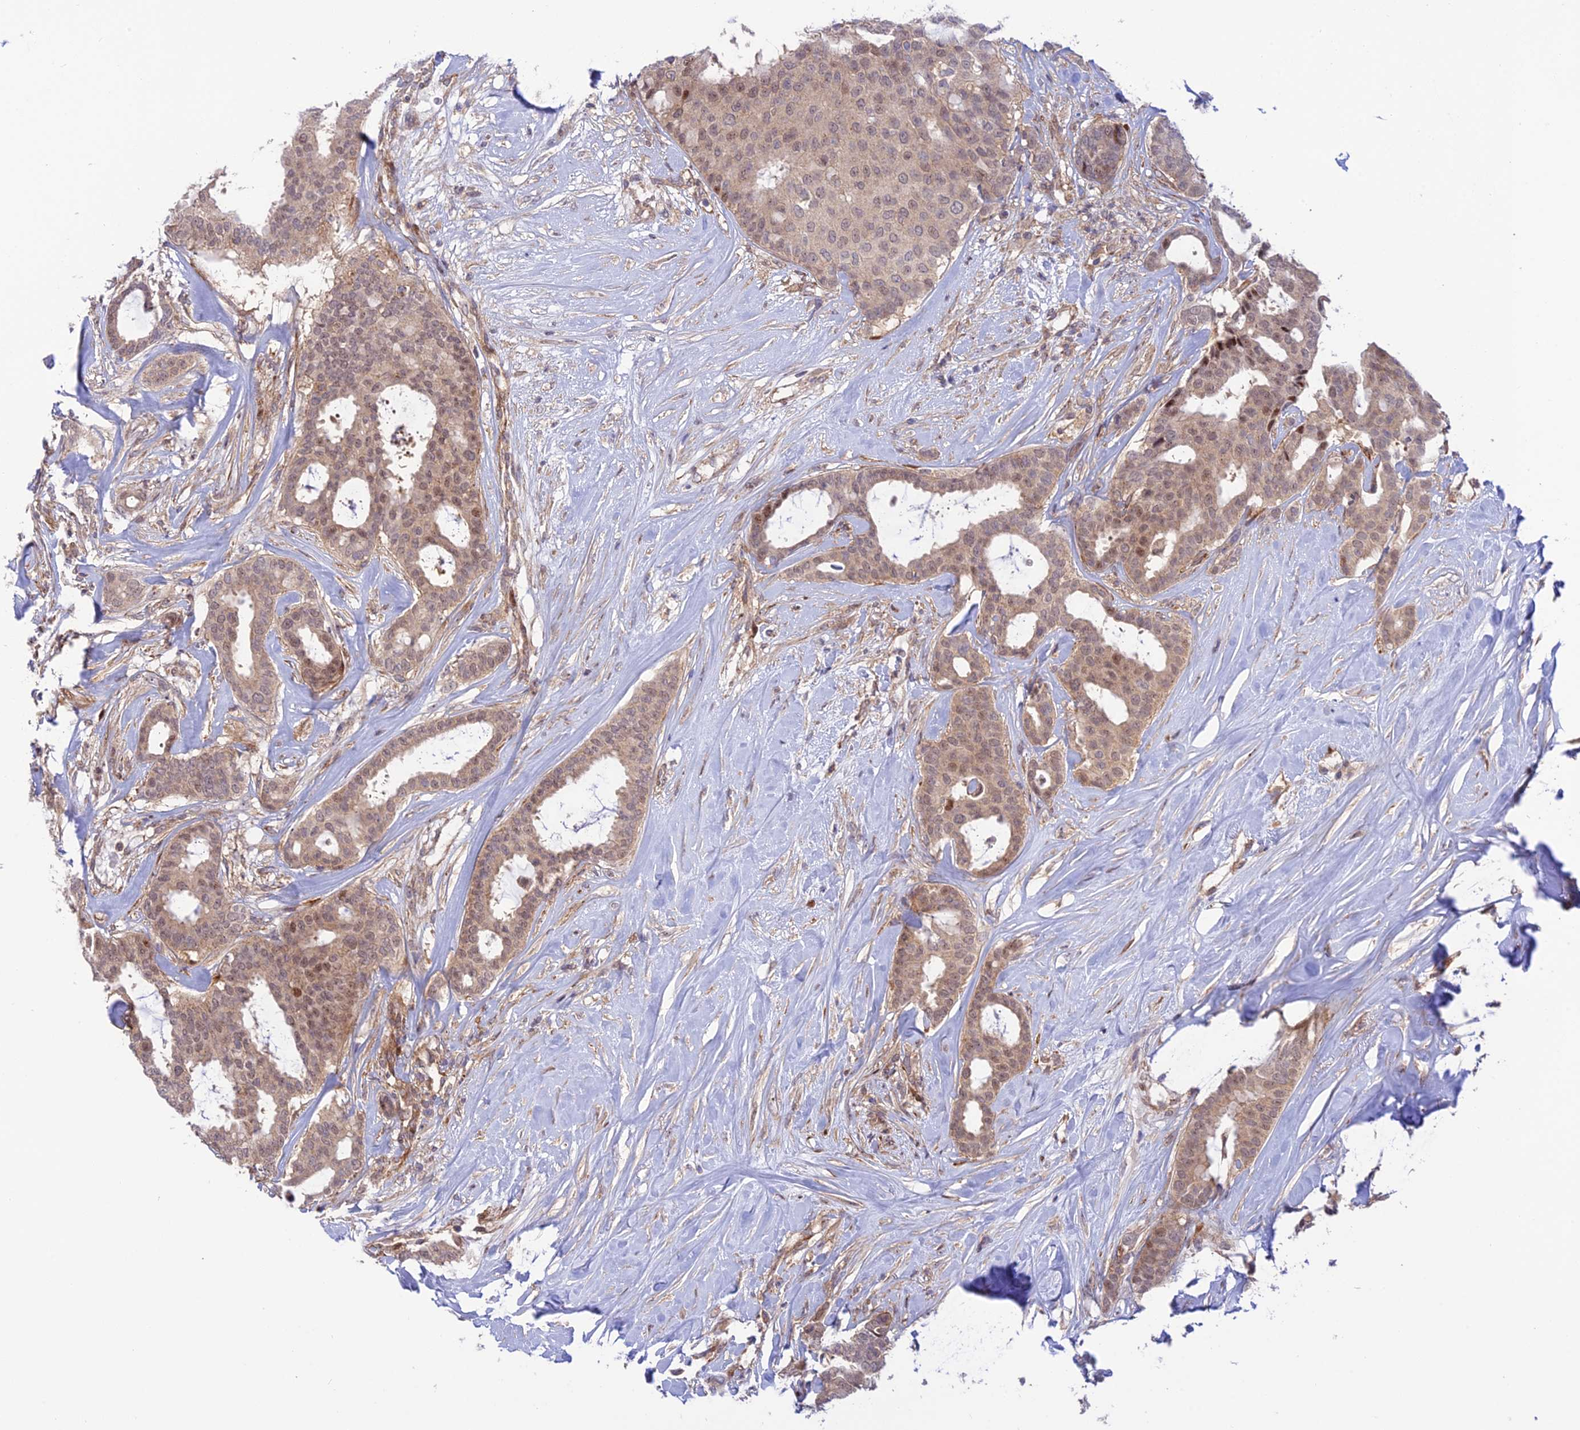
{"staining": {"intensity": "weak", "quantity": ">75%", "location": "nuclear"}, "tissue": "breast cancer", "cell_type": "Tumor cells", "image_type": "cancer", "snomed": [{"axis": "morphology", "description": "Duct carcinoma"}, {"axis": "topography", "description": "Breast"}], "caption": "Protein positivity by immunohistochemistry (IHC) exhibits weak nuclear expression in about >75% of tumor cells in intraductal carcinoma (breast). (brown staining indicates protein expression, while blue staining denotes nuclei).", "gene": "ZNF584", "patient": {"sex": "female", "age": 75}}